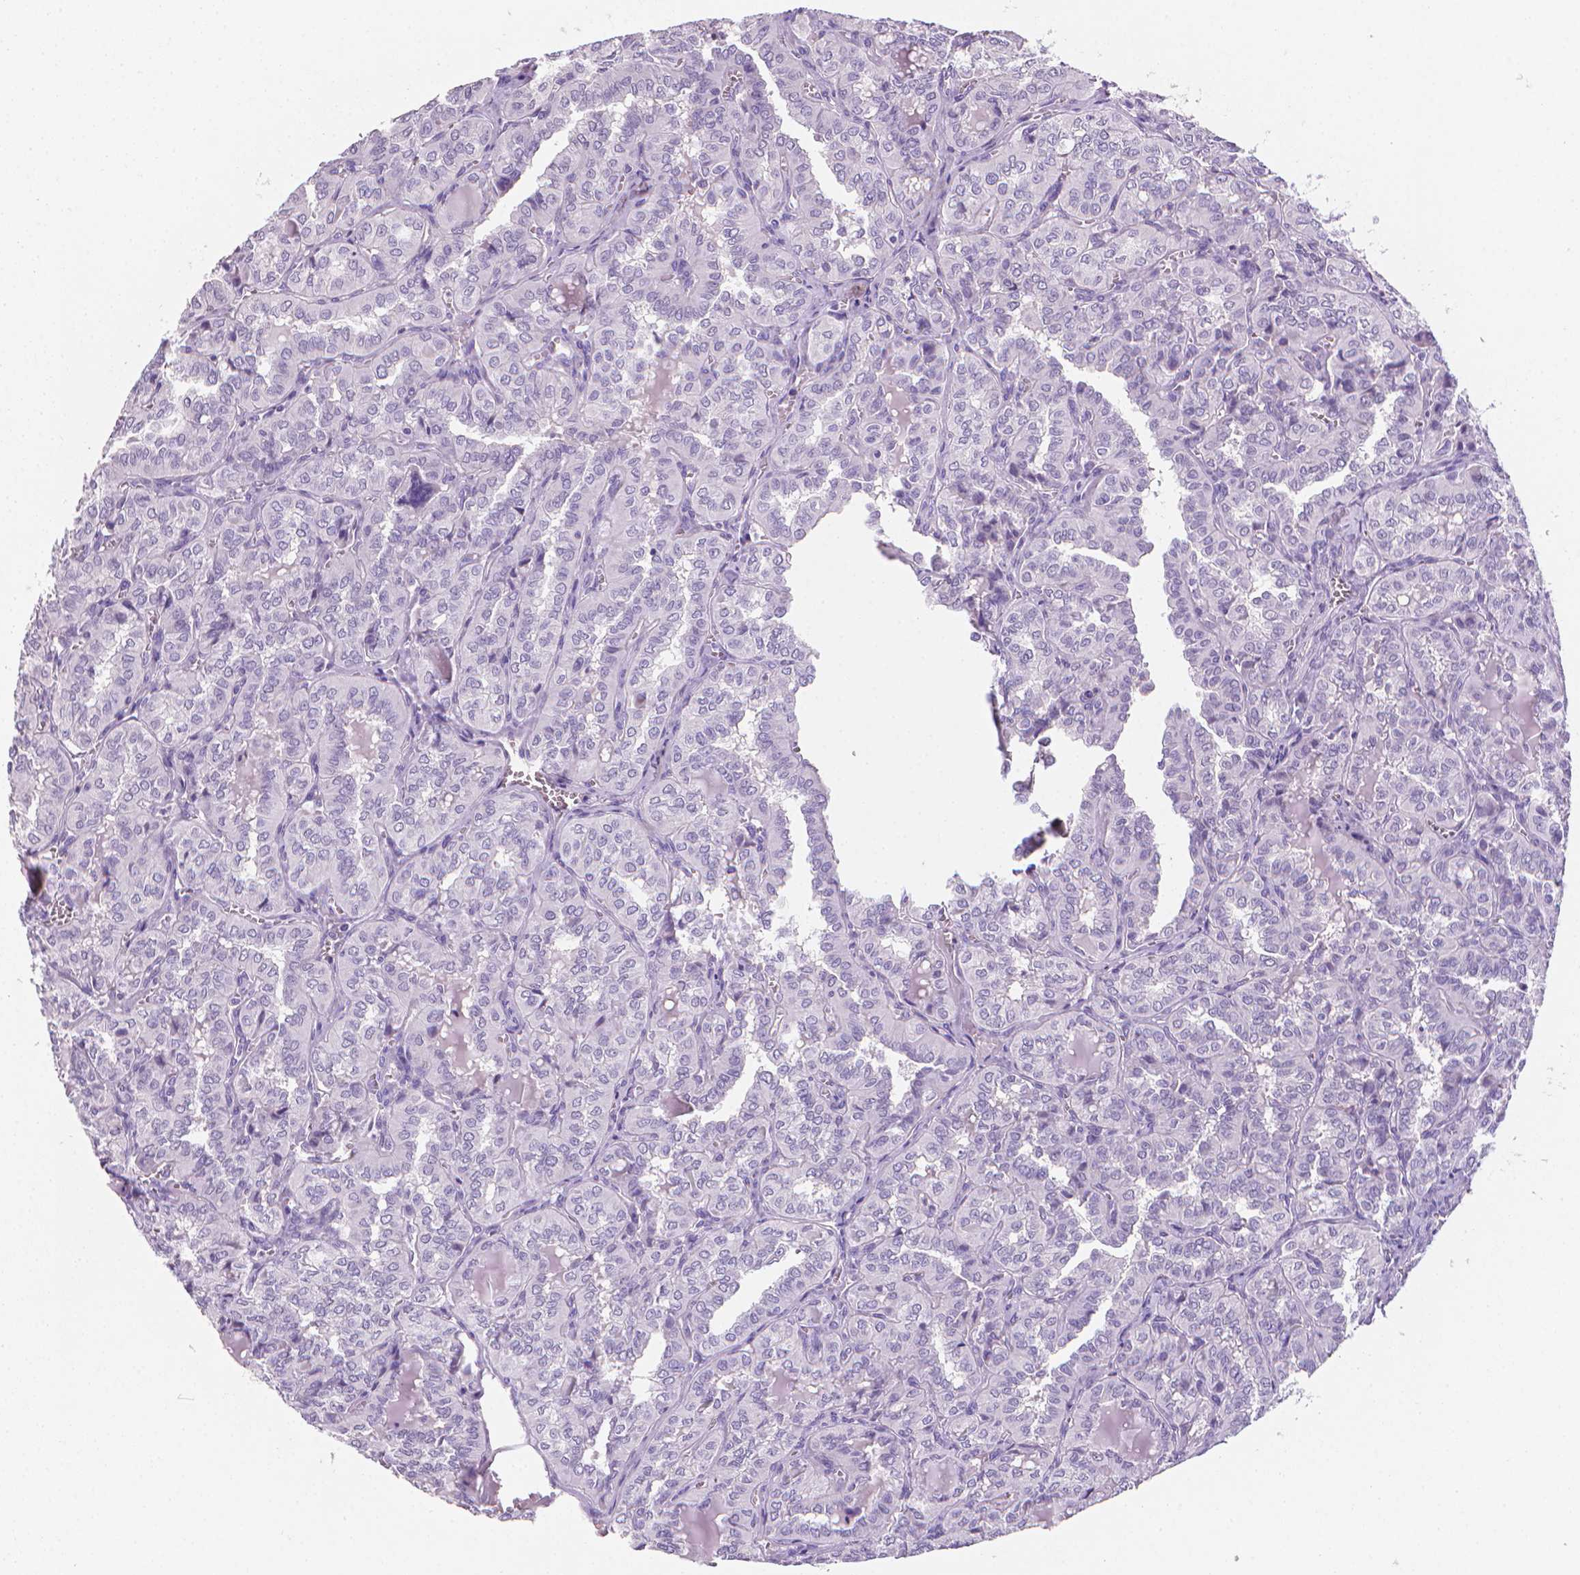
{"staining": {"intensity": "negative", "quantity": "none", "location": "none"}, "tissue": "thyroid cancer", "cell_type": "Tumor cells", "image_type": "cancer", "snomed": [{"axis": "morphology", "description": "Papillary adenocarcinoma, NOS"}, {"axis": "topography", "description": "Thyroid gland"}], "caption": "There is no significant expression in tumor cells of thyroid papillary adenocarcinoma.", "gene": "XPNPEP2", "patient": {"sex": "female", "age": 41}}